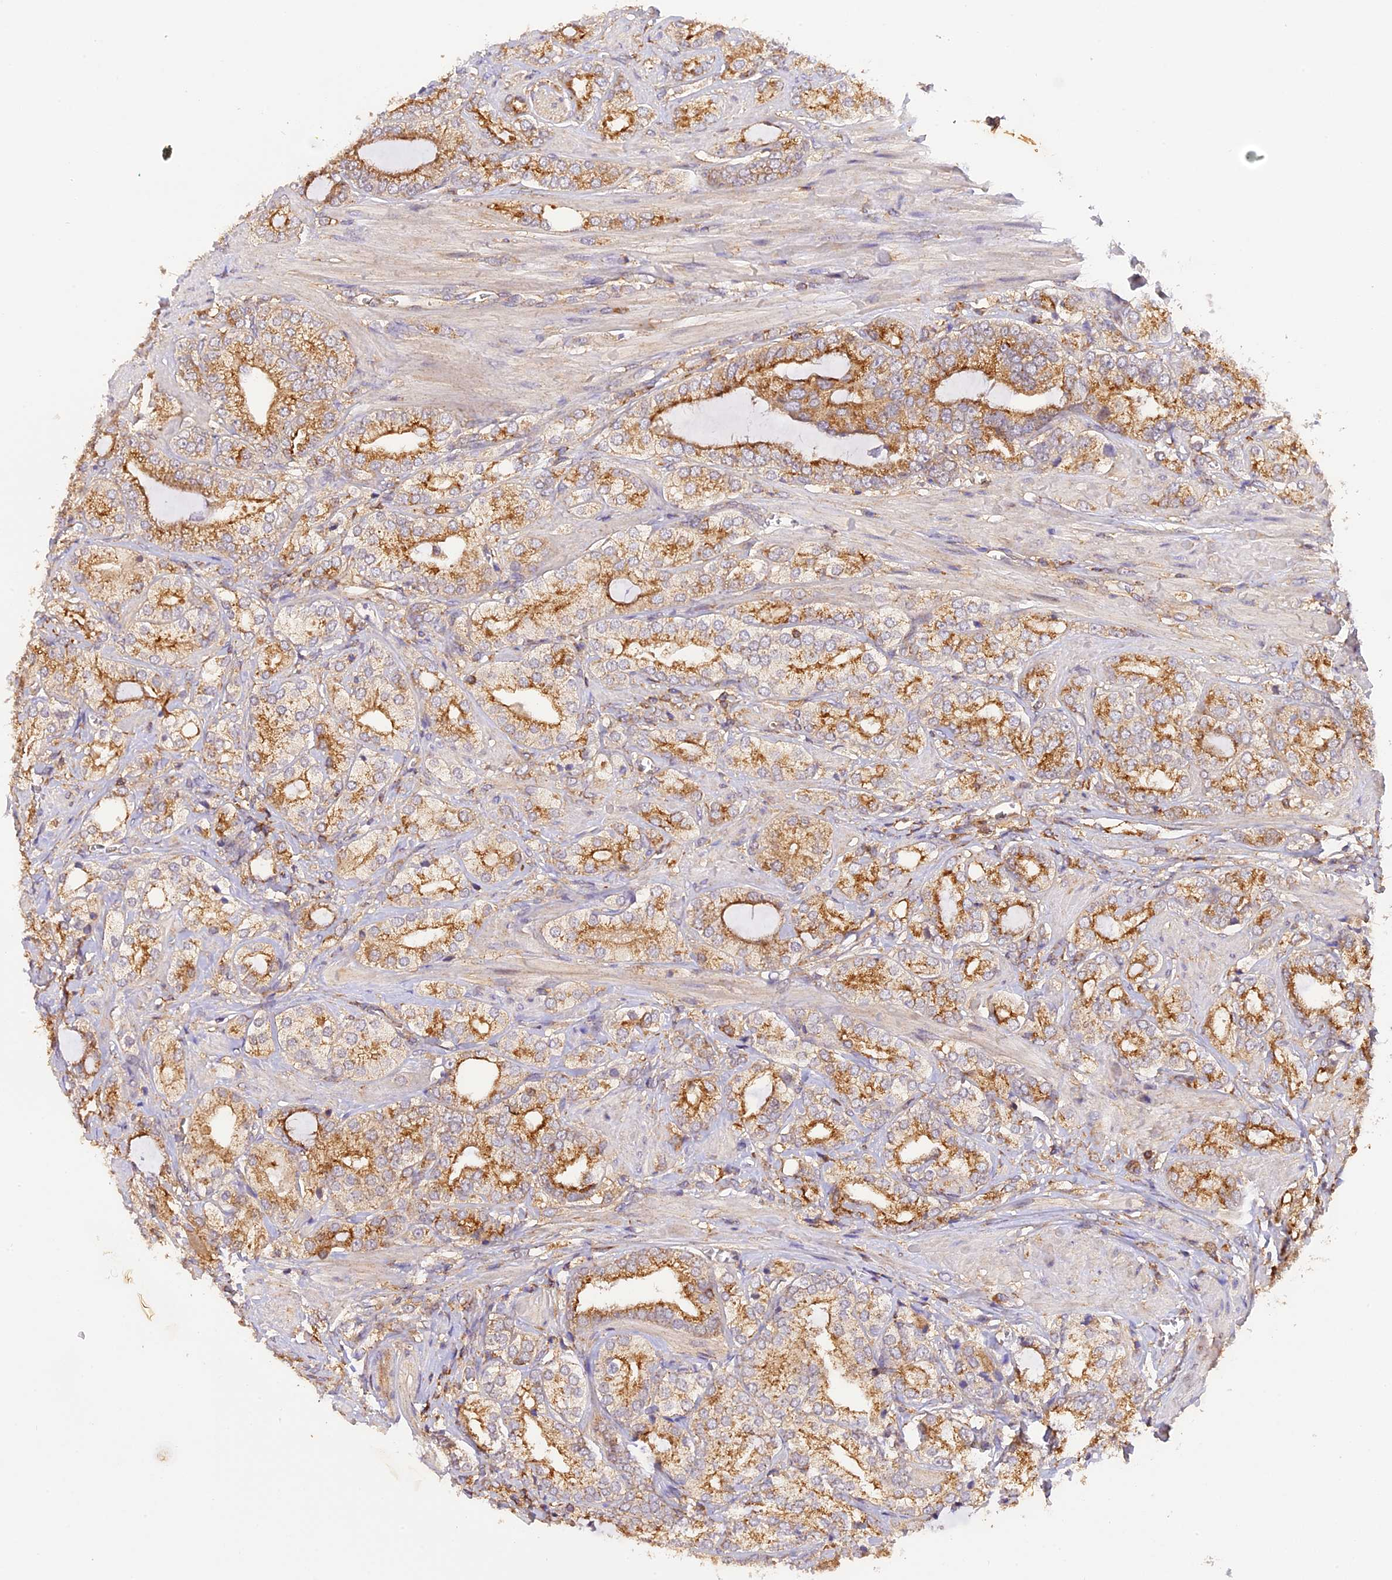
{"staining": {"intensity": "strong", "quantity": "25%-75%", "location": "cytoplasmic/membranous"}, "tissue": "prostate cancer", "cell_type": "Tumor cells", "image_type": "cancer", "snomed": [{"axis": "morphology", "description": "Adenocarcinoma, High grade"}, {"axis": "topography", "description": "Prostate"}], "caption": "Prostate high-grade adenocarcinoma stained for a protein (brown) reveals strong cytoplasmic/membranous positive staining in about 25%-75% of tumor cells.", "gene": "PEX3", "patient": {"sex": "male", "age": 50}}